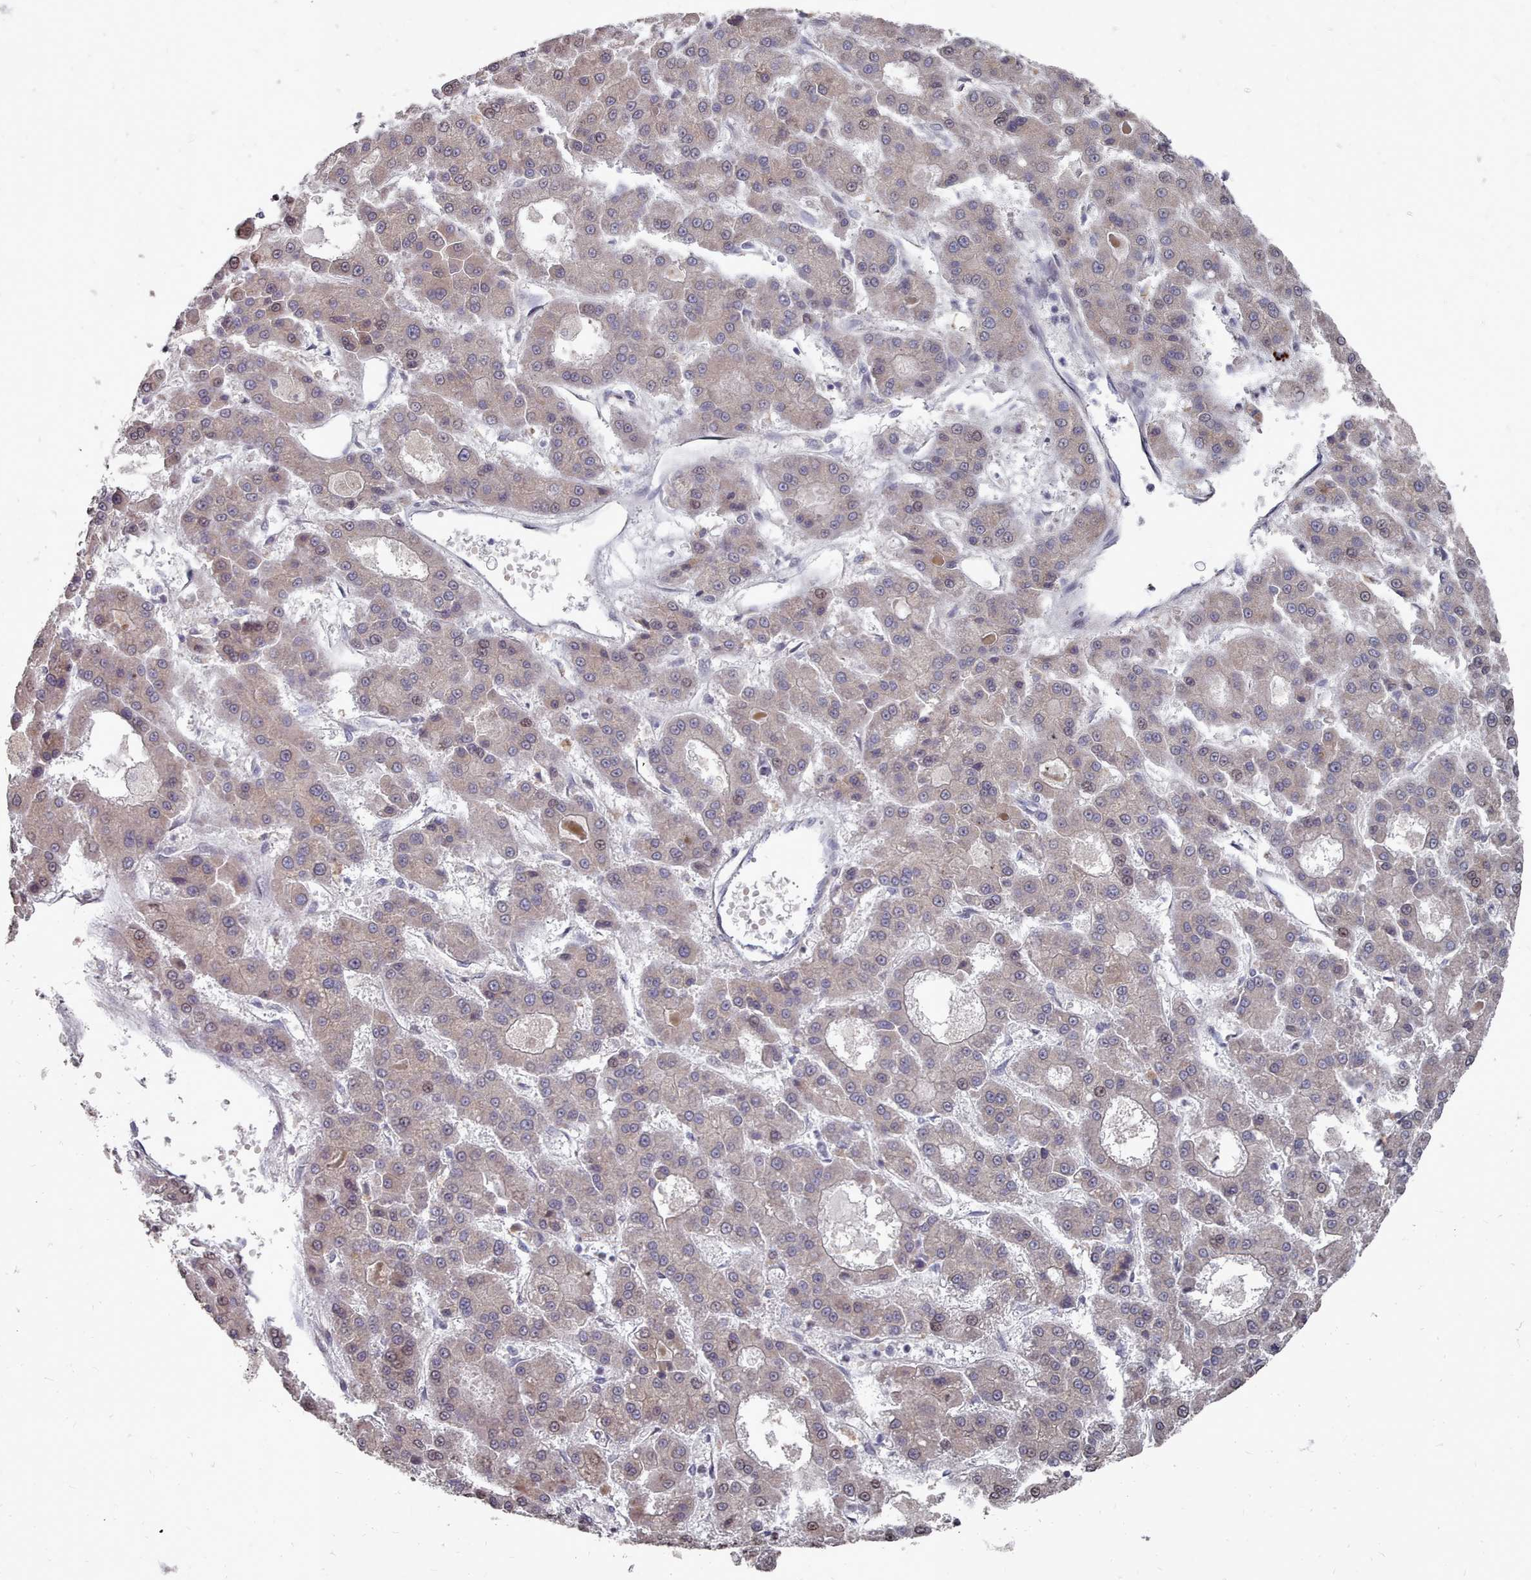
{"staining": {"intensity": "weak", "quantity": "25%-75%", "location": "cytoplasmic/membranous"}, "tissue": "liver cancer", "cell_type": "Tumor cells", "image_type": "cancer", "snomed": [{"axis": "morphology", "description": "Carcinoma, Hepatocellular, NOS"}, {"axis": "topography", "description": "Liver"}], "caption": "Immunohistochemical staining of liver cancer (hepatocellular carcinoma) shows low levels of weak cytoplasmic/membranous expression in approximately 25%-75% of tumor cells. (DAB = brown stain, brightfield microscopy at high magnification).", "gene": "ACKR3", "patient": {"sex": "male", "age": 70}}